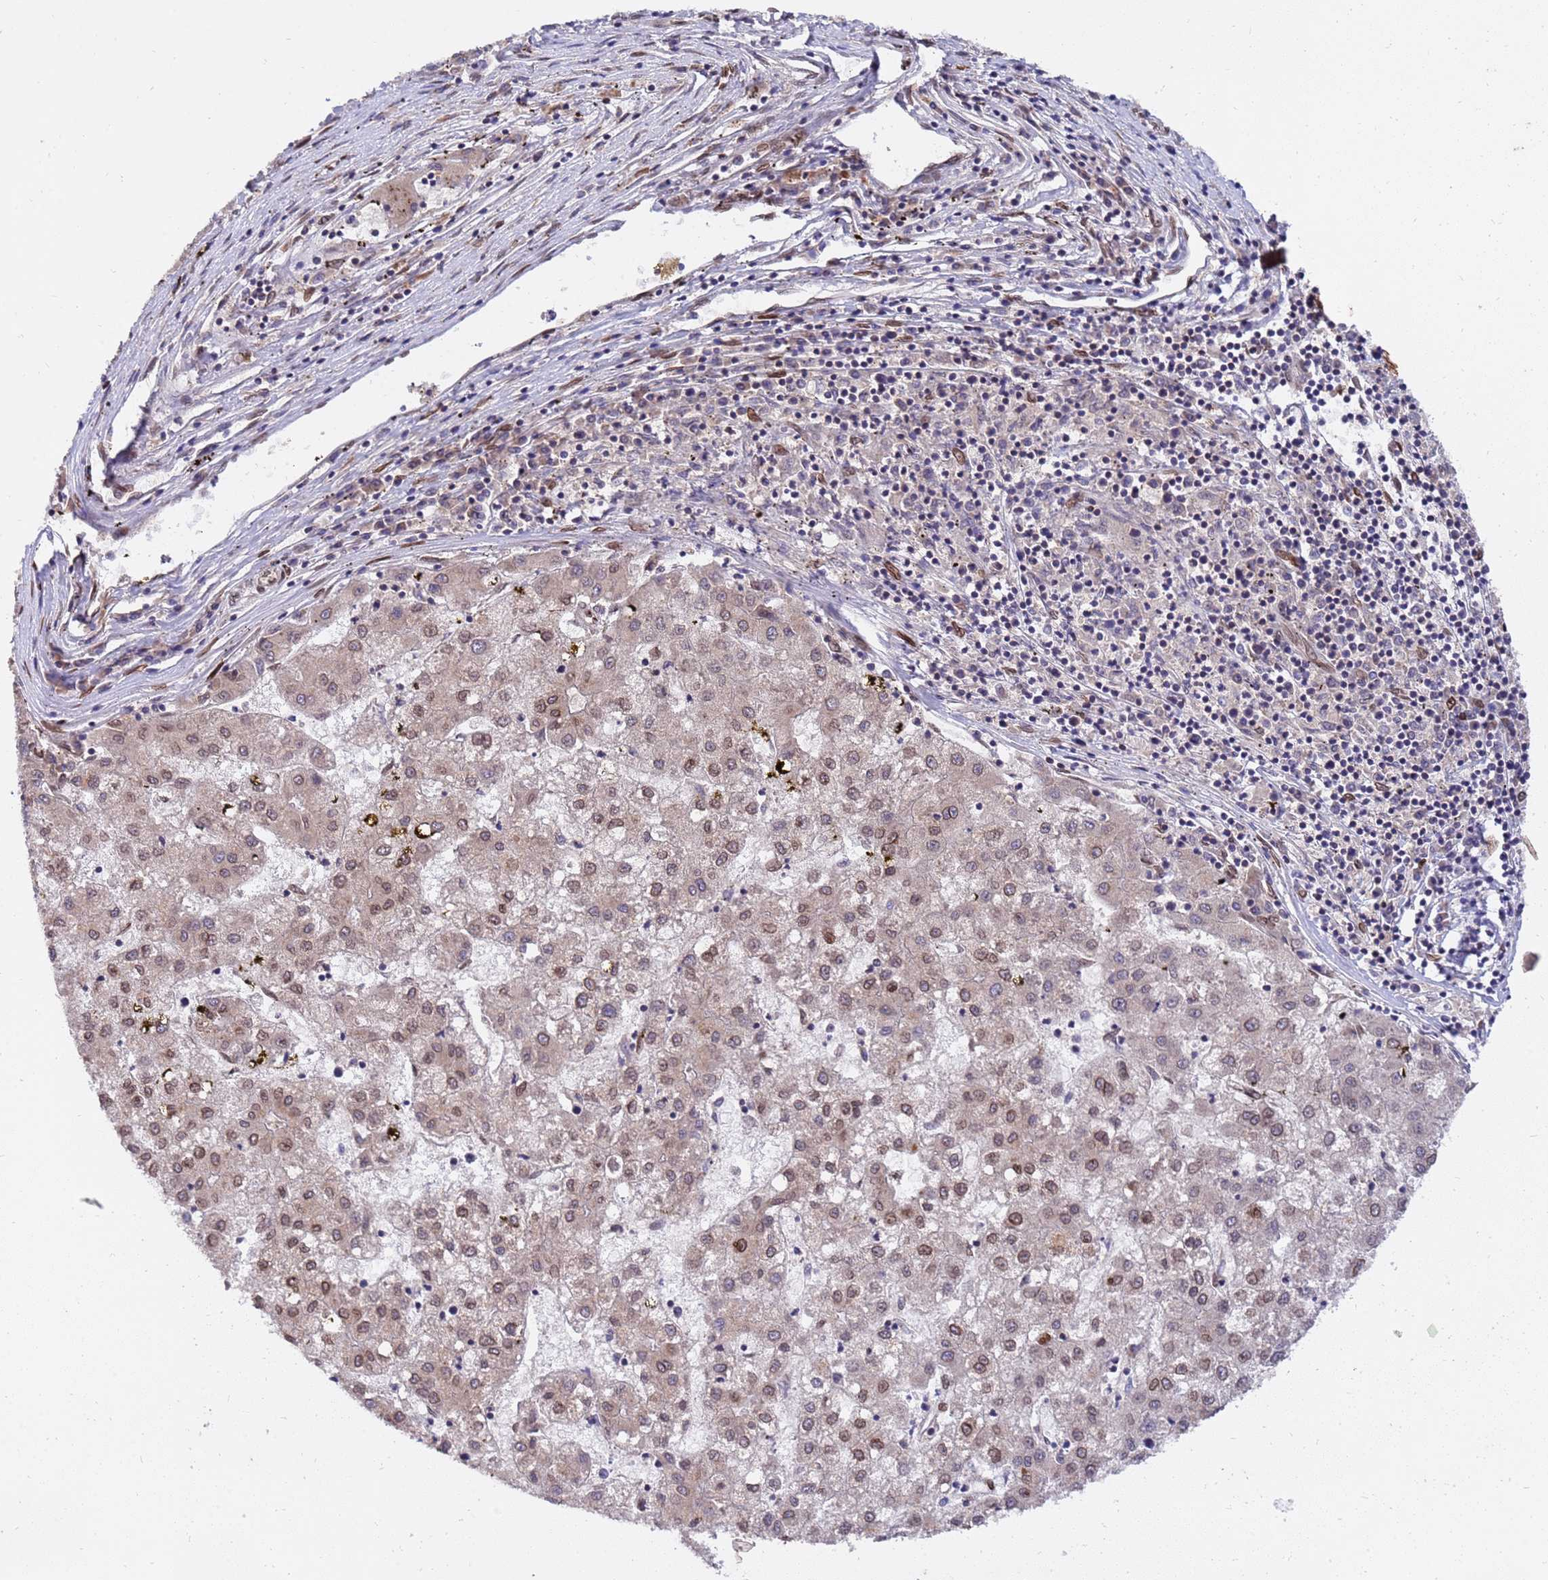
{"staining": {"intensity": "moderate", "quantity": "25%-75%", "location": "cytoplasmic/membranous,nuclear"}, "tissue": "liver cancer", "cell_type": "Tumor cells", "image_type": "cancer", "snomed": [{"axis": "morphology", "description": "Carcinoma, Hepatocellular, NOS"}, {"axis": "topography", "description": "Liver"}], "caption": "High-magnification brightfield microscopy of hepatocellular carcinoma (liver) stained with DAB (brown) and counterstained with hematoxylin (blue). tumor cells exhibit moderate cytoplasmic/membranous and nuclear positivity is present in approximately25%-75% of cells.", "gene": "GPR135", "patient": {"sex": "male", "age": 72}}